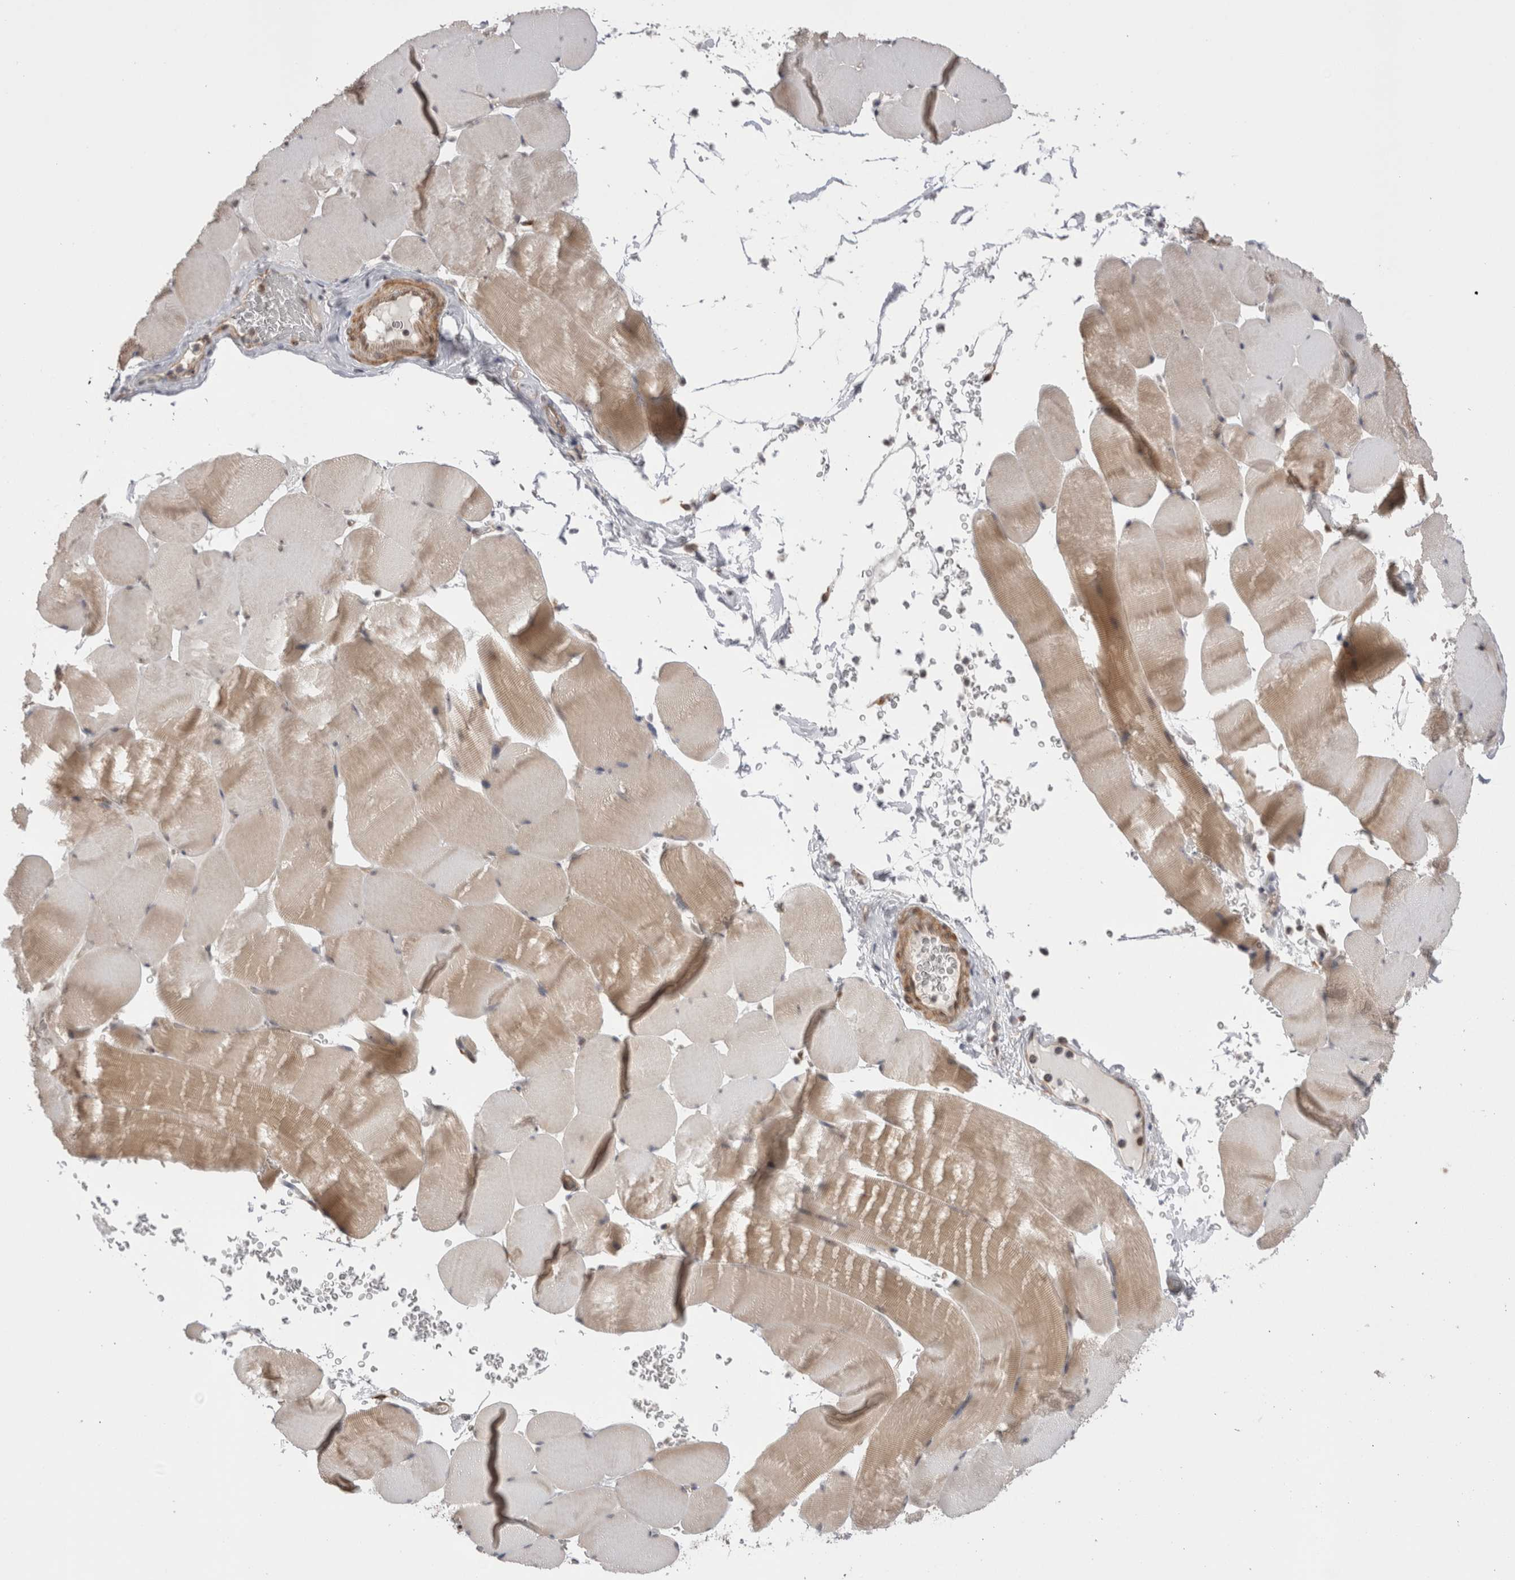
{"staining": {"intensity": "moderate", "quantity": "25%-75%", "location": "cytoplasmic/membranous"}, "tissue": "skeletal muscle", "cell_type": "Myocytes", "image_type": "normal", "snomed": [{"axis": "morphology", "description": "Normal tissue, NOS"}, {"axis": "topography", "description": "Skeletal muscle"}], "caption": "Benign skeletal muscle exhibits moderate cytoplasmic/membranous positivity in approximately 25%-75% of myocytes.", "gene": "EXOSC4", "patient": {"sex": "male", "age": 62}}